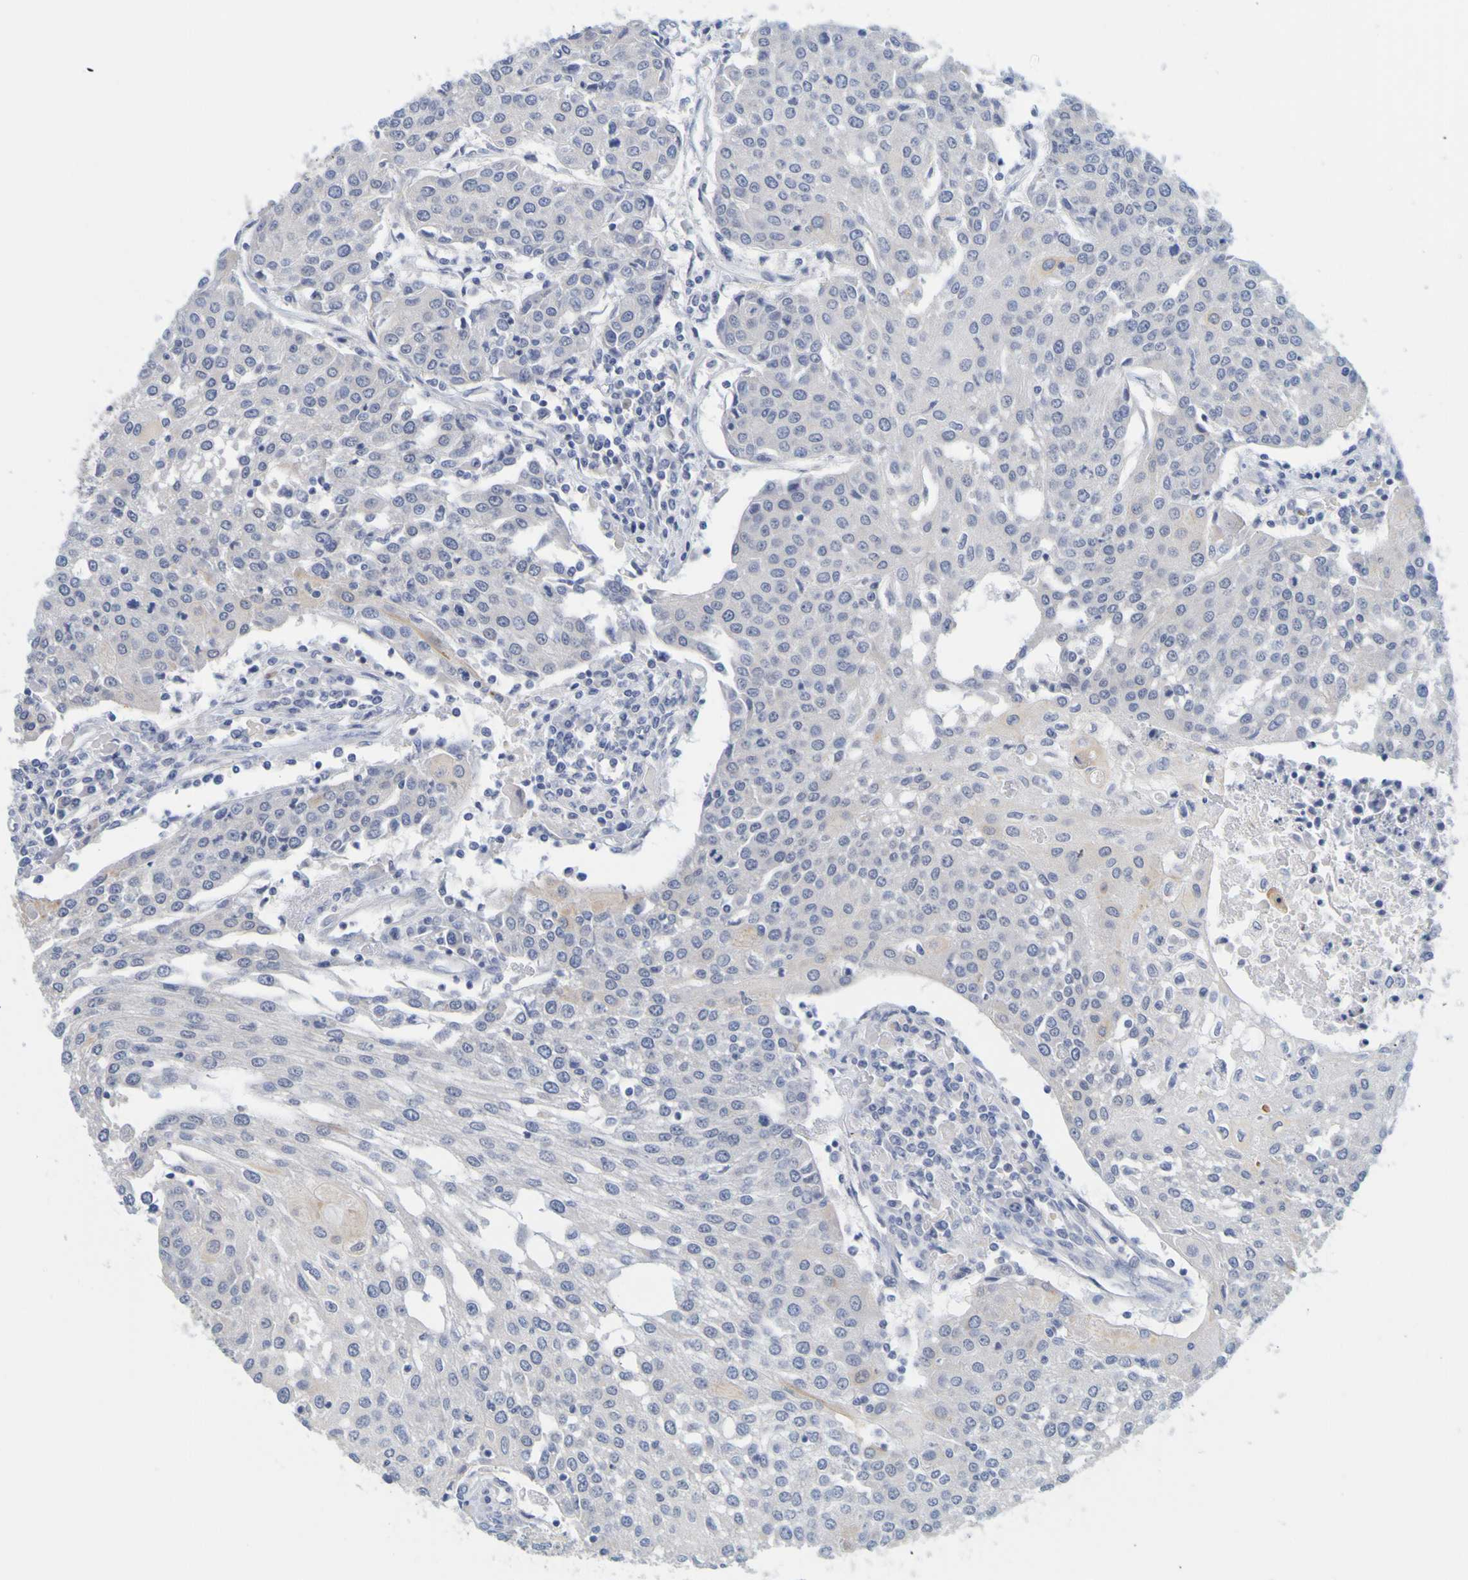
{"staining": {"intensity": "negative", "quantity": "none", "location": "none"}, "tissue": "urothelial cancer", "cell_type": "Tumor cells", "image_type": "cancer", "snomed": [{"axis": "morphology", "description": "Urothelial carcinoma, High grade"}, {"axis": "topography", "description": "Urinary bladder"}], "caption": "This is a image of immunohistochemistry staining of high-grade urothelial carcinoma, which shows no staining in tumor cells.", "gene": "ENDOU", "patient": {"sex": "female", "age": 85}}